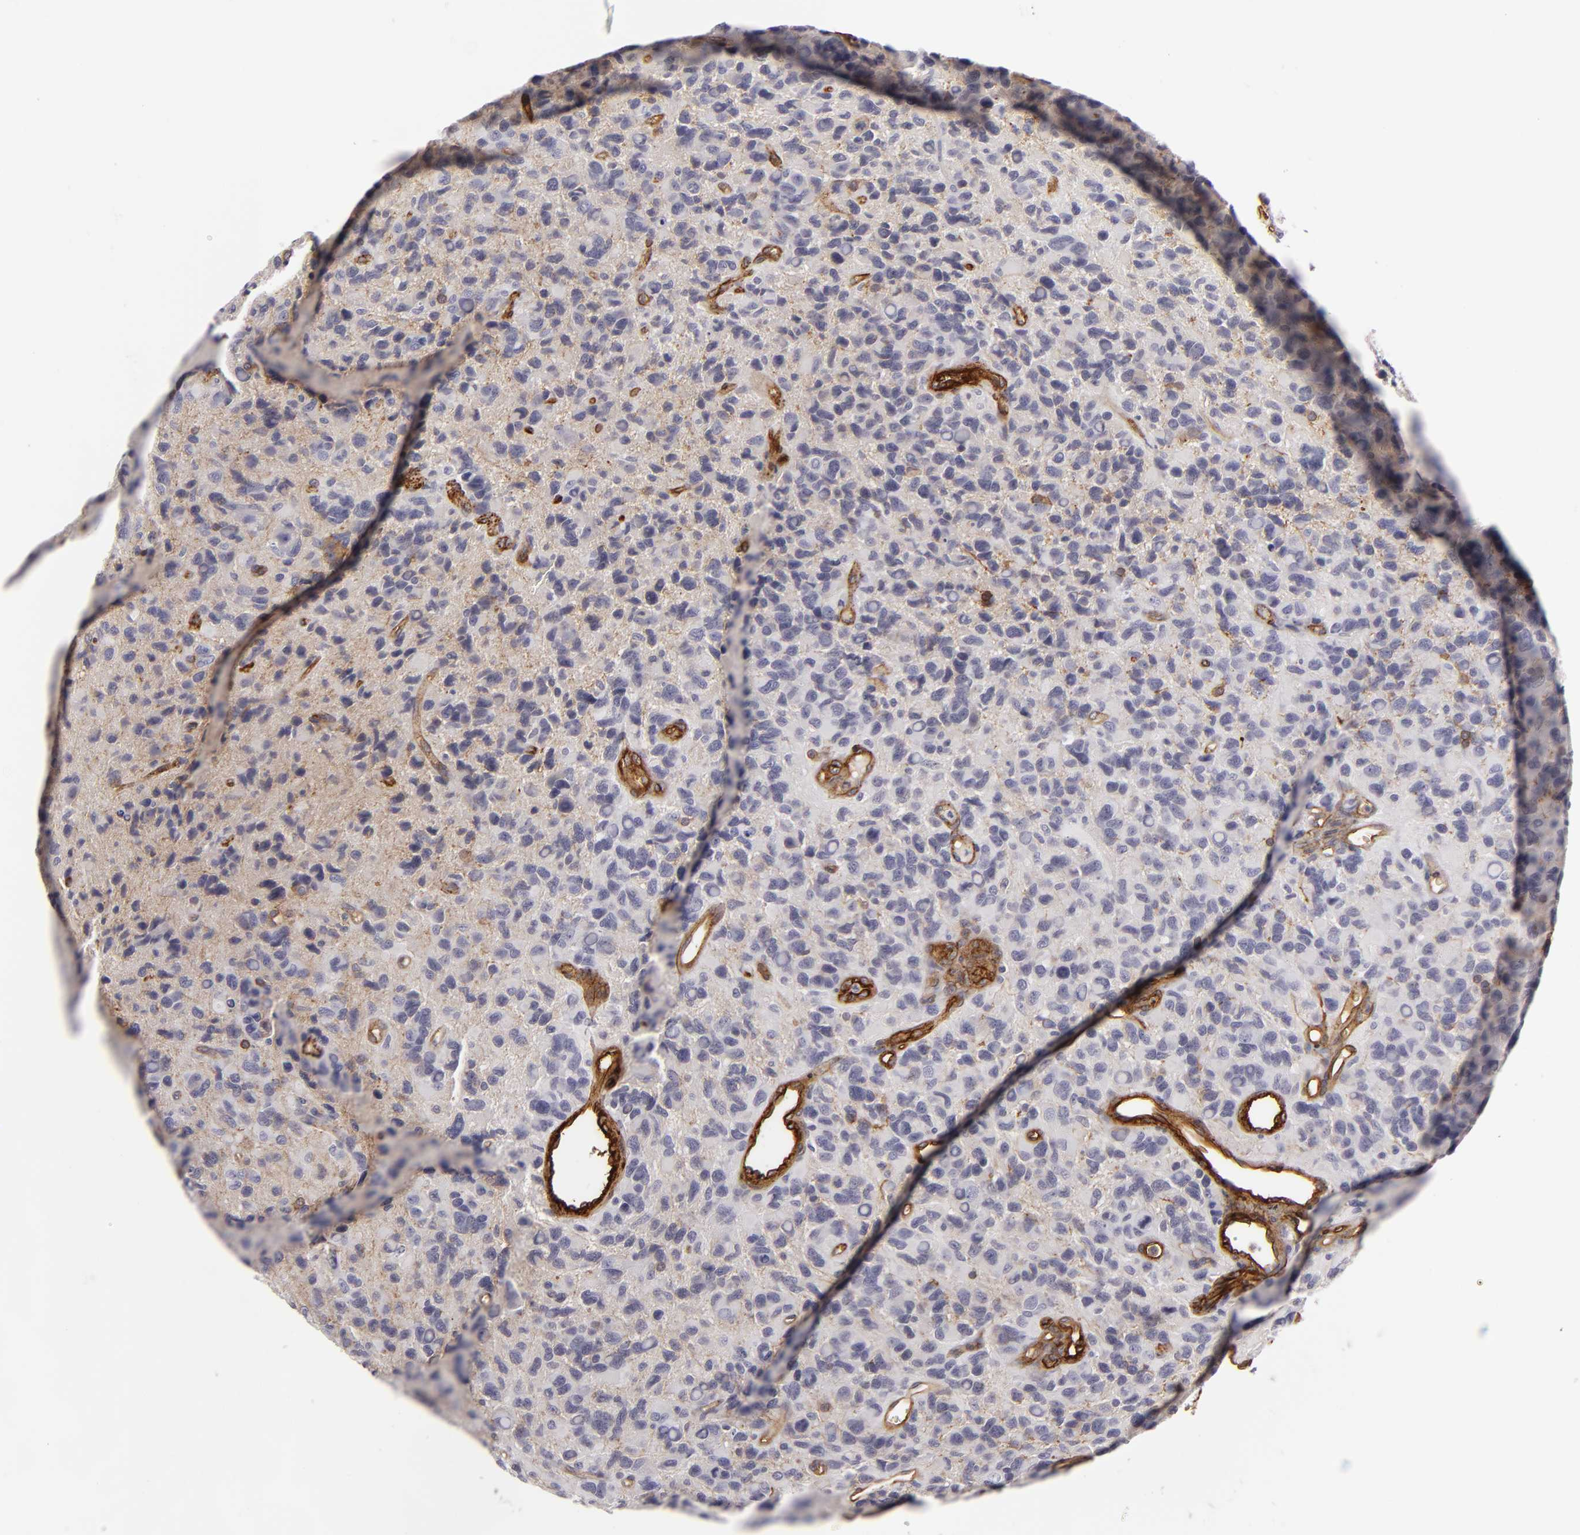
{"staining": {"intensity": "weak", "quantity": "25%-75%", "location": "cytoplasmic/membranous"}, "tissue": "glioma", "cell_type": "Tumor cells", "image_type": "cancer", "snomed": [{"axis": "morphology", "description": "Glioma, malignant, High grade"}, {"axis": "topography", "description": "Brain"}], "caption": "Malignant glioma (high-grade) was stained to show a protein in brown. There is low levels of weak cytoplasmic/membranous staining in about 25%-75% of tumor cells.", "gene": "MCAM", "patient": {"sex": "male", "age": 77}}